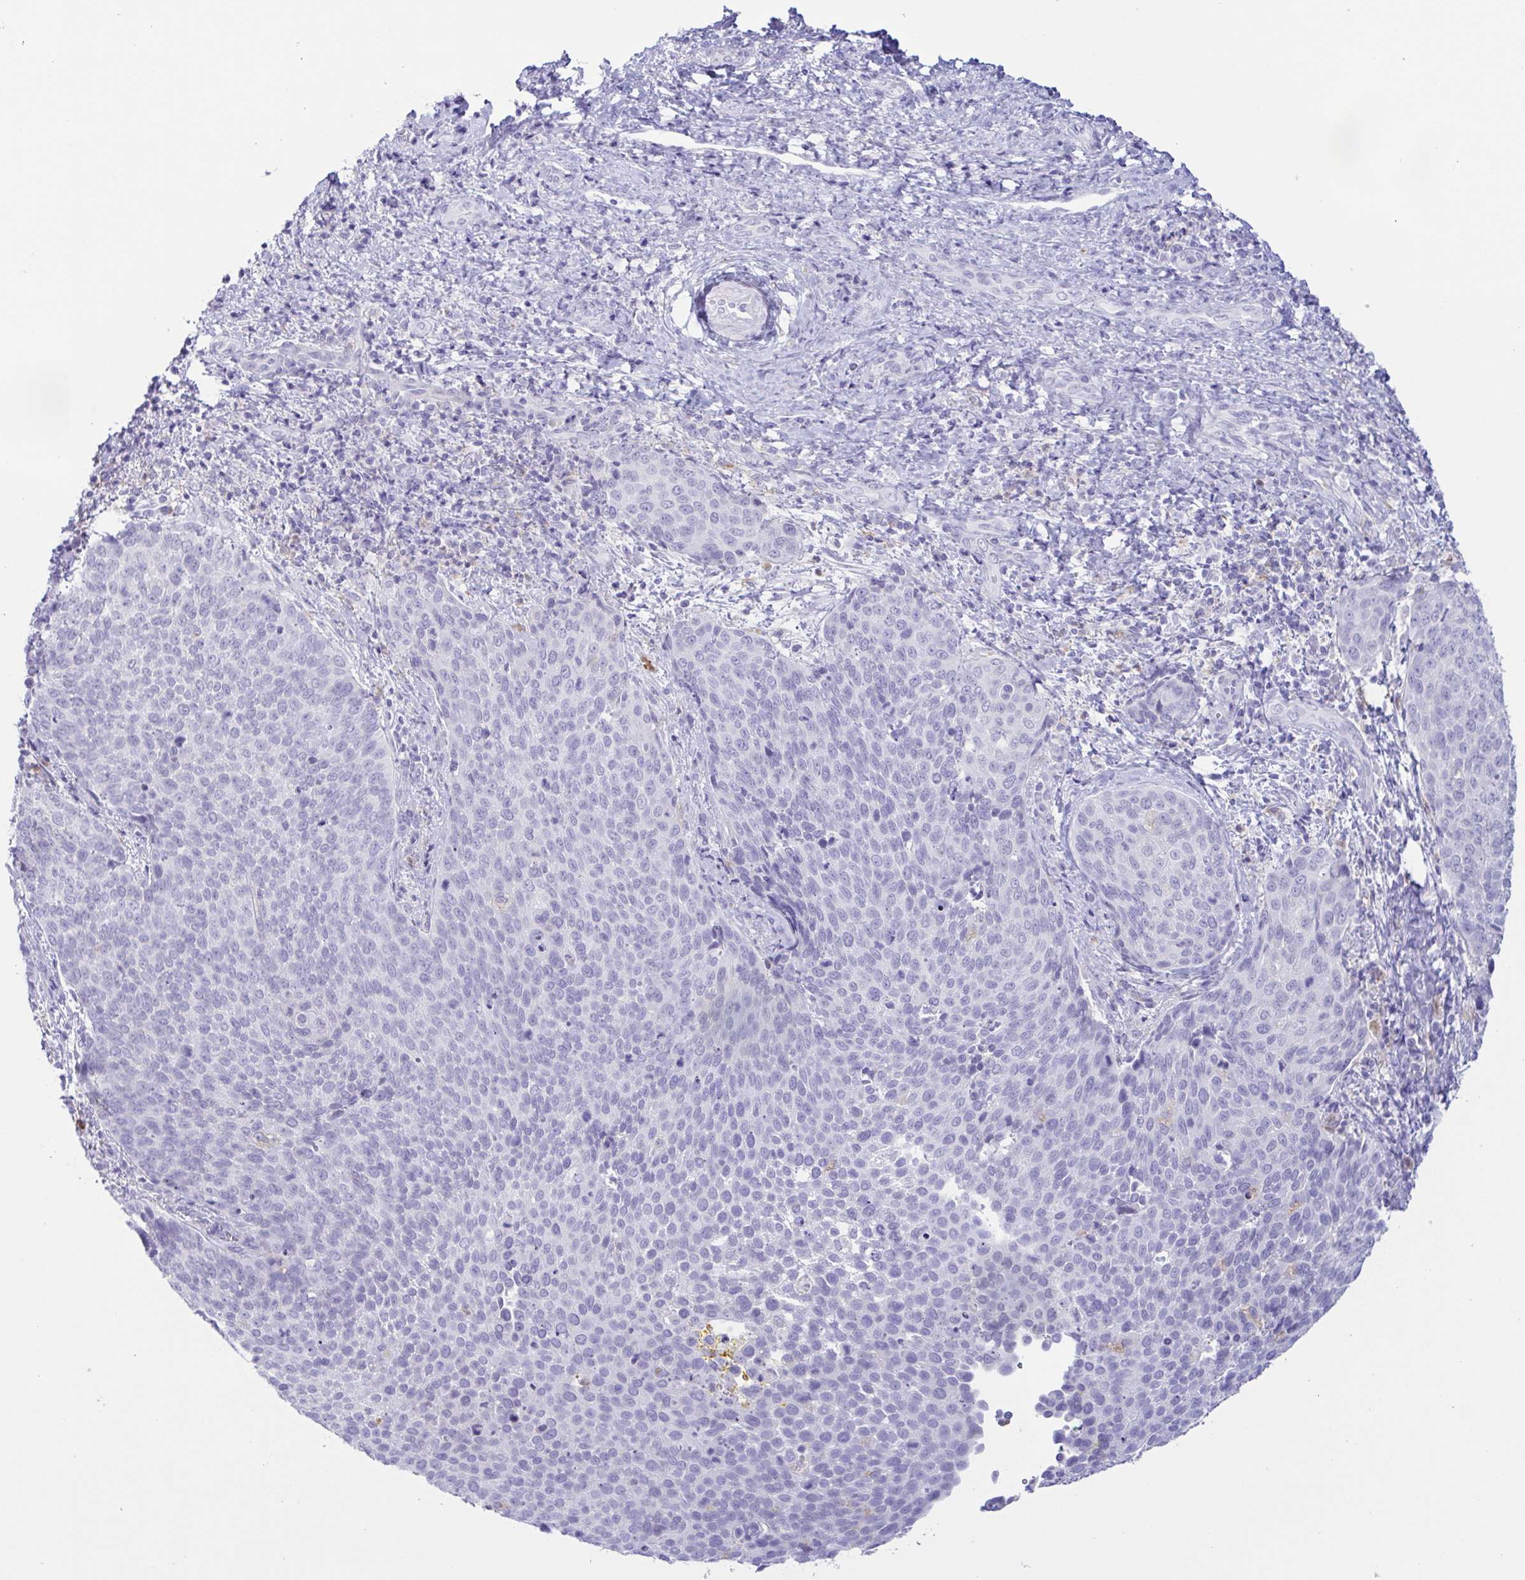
{"staining": {"intensity": "negative", "quantity": "none", "location": "none"}, "tissue": "cervical cancer", "cell_type": "Tumor cells", "image_type": "cancer", "snomed": [{"axis": "morphology", "description": "Squamous cell carcinoma, NOS"}, {"axis": "topography", "description": "Cervix"}], "caption": "The histopathology image reveals no staining of tumor cells in cervical cancer (squamous cell carcinoma).", "gene": "ATP6V1G2", "patient": {"sex": "female", "age": 34}}